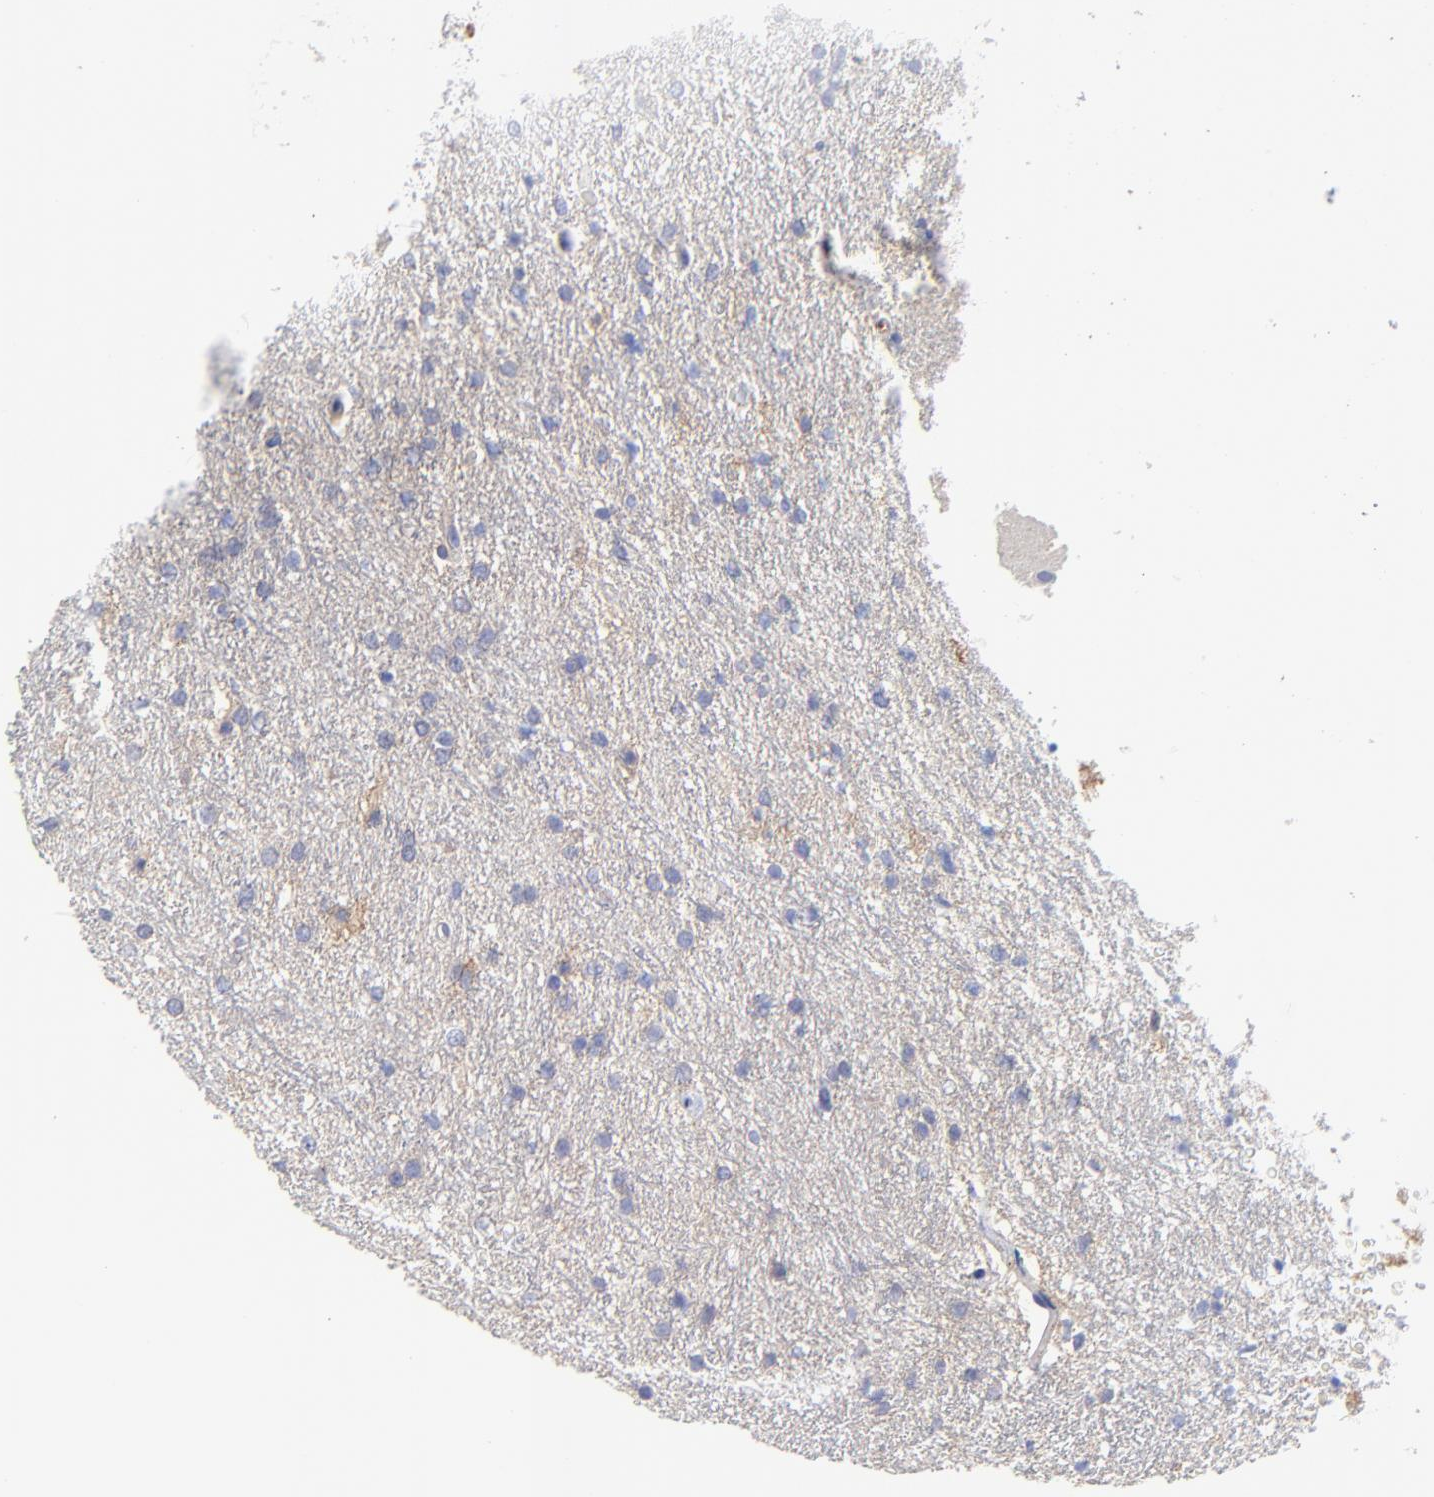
{"staining": {"intensity": "weak", "quantity": "<25%", "location": "cytoplasmic/membranous"}, "tissue": "glioma", "cell_type": "Tumor cells", "image_type": "cancer", "snomed": [{"axis": "morphology", "description": "Glioma, malignant, High grade"}, {"axis": "topography", "description": "Brain"}], "caption": "Malignant high-grade glioma was stained to show a protein in brown. There is no significant positivity in tumor cells. (Stains: DAB immunohistochemistry (IHC) with hematoxylin counter stain, Microscopy: brightfield microscopy at high magnification).", "gene": "LHFPL1", "patient": {"sex": "female", "age": 50}}